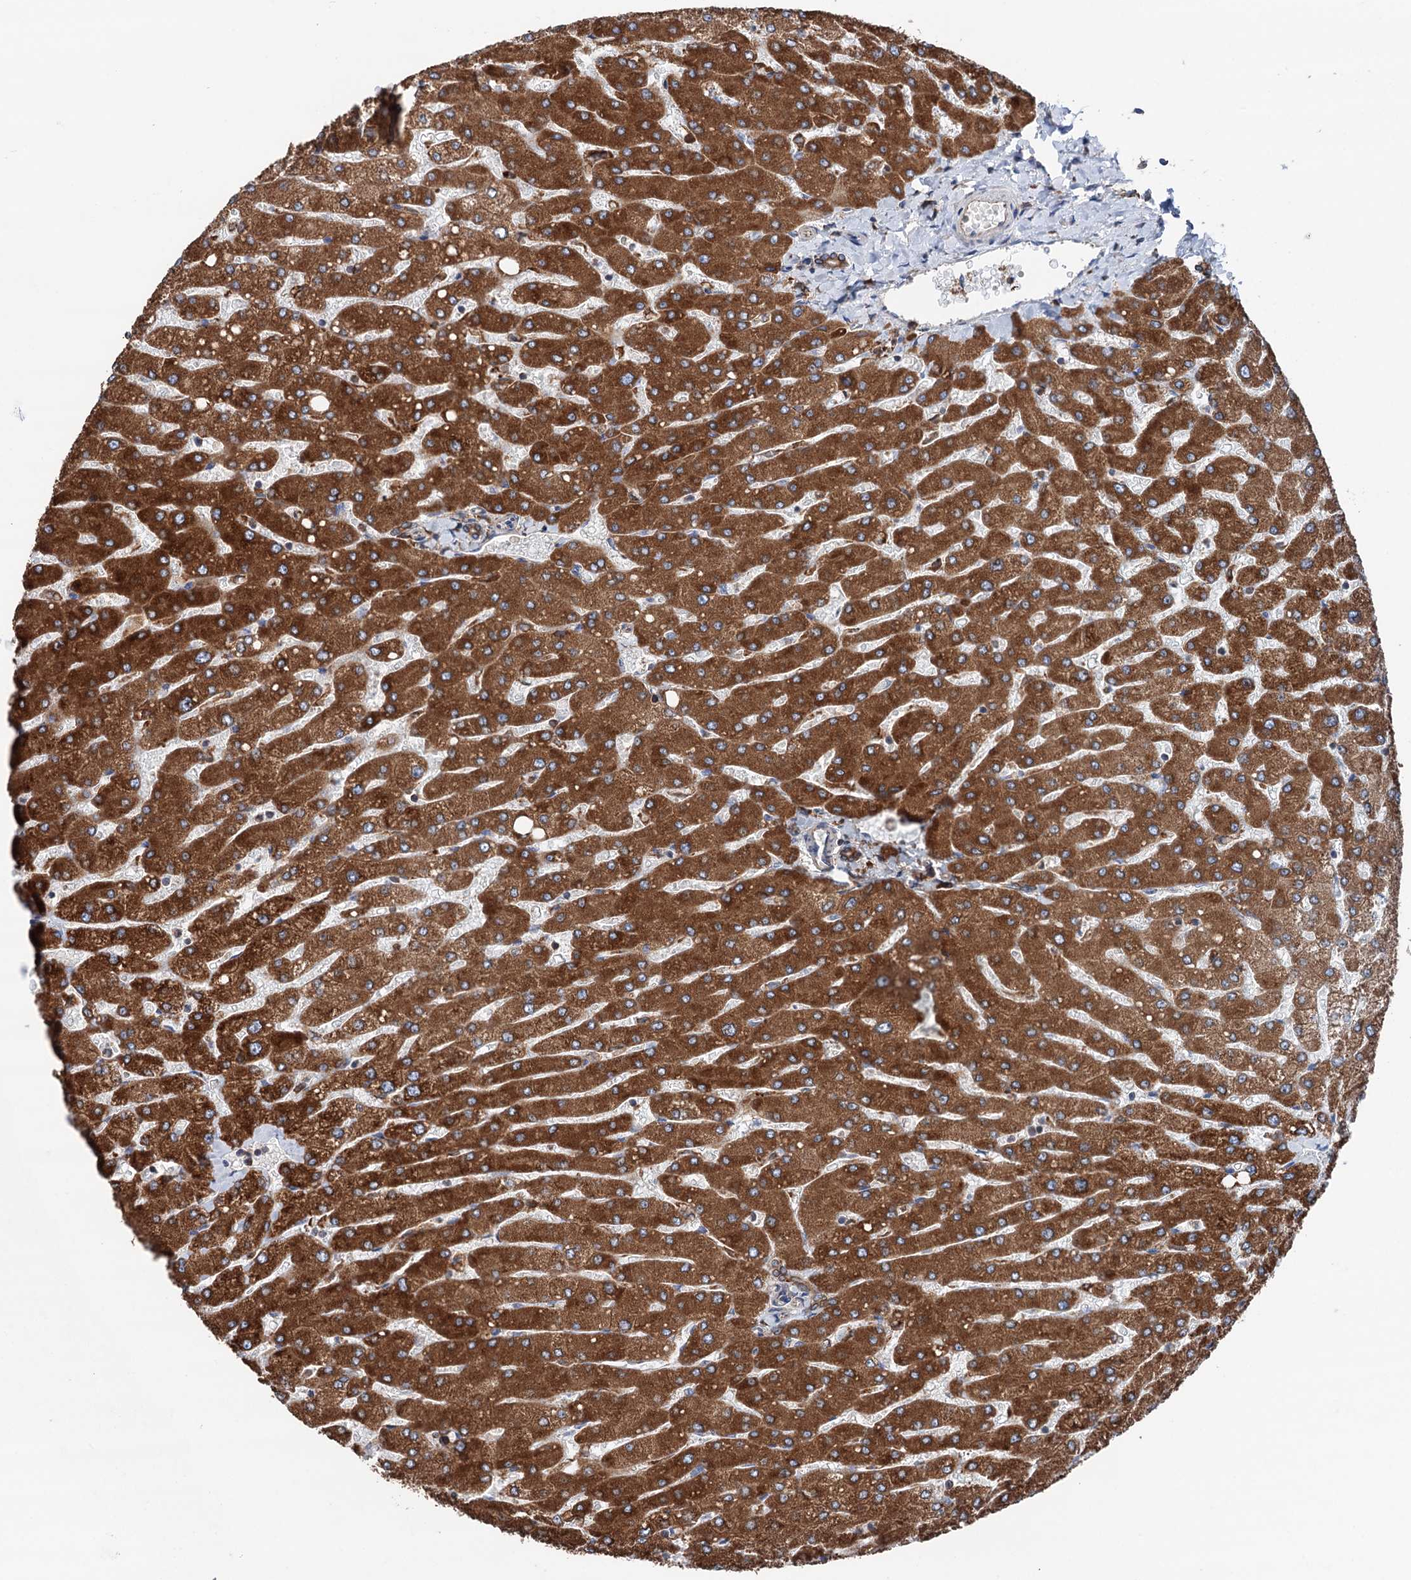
{"staining": {"intensity": "moderate", "quantity": ">75%", "location": "cytoplasmic/membranous"}, "tissue": "liver", "cell_type": "Cholangiocytes", "image_type": "normal", "snomed": [{"axis": "morphology", "description": "Normal tissue, NOS"}, {"axis": "topography", "description": "Liver"}], "caption": "This photomicrograph demonstrates normal liver stained with immunohistochemistry to label a protein in brown. The cytoplasmic/membranous of cholangiocytes show moderate positivity for the protein. Nuclei are counter-stained blue.", "gene": "ERP29", "patient": {"sex": "male", "age": 55}}